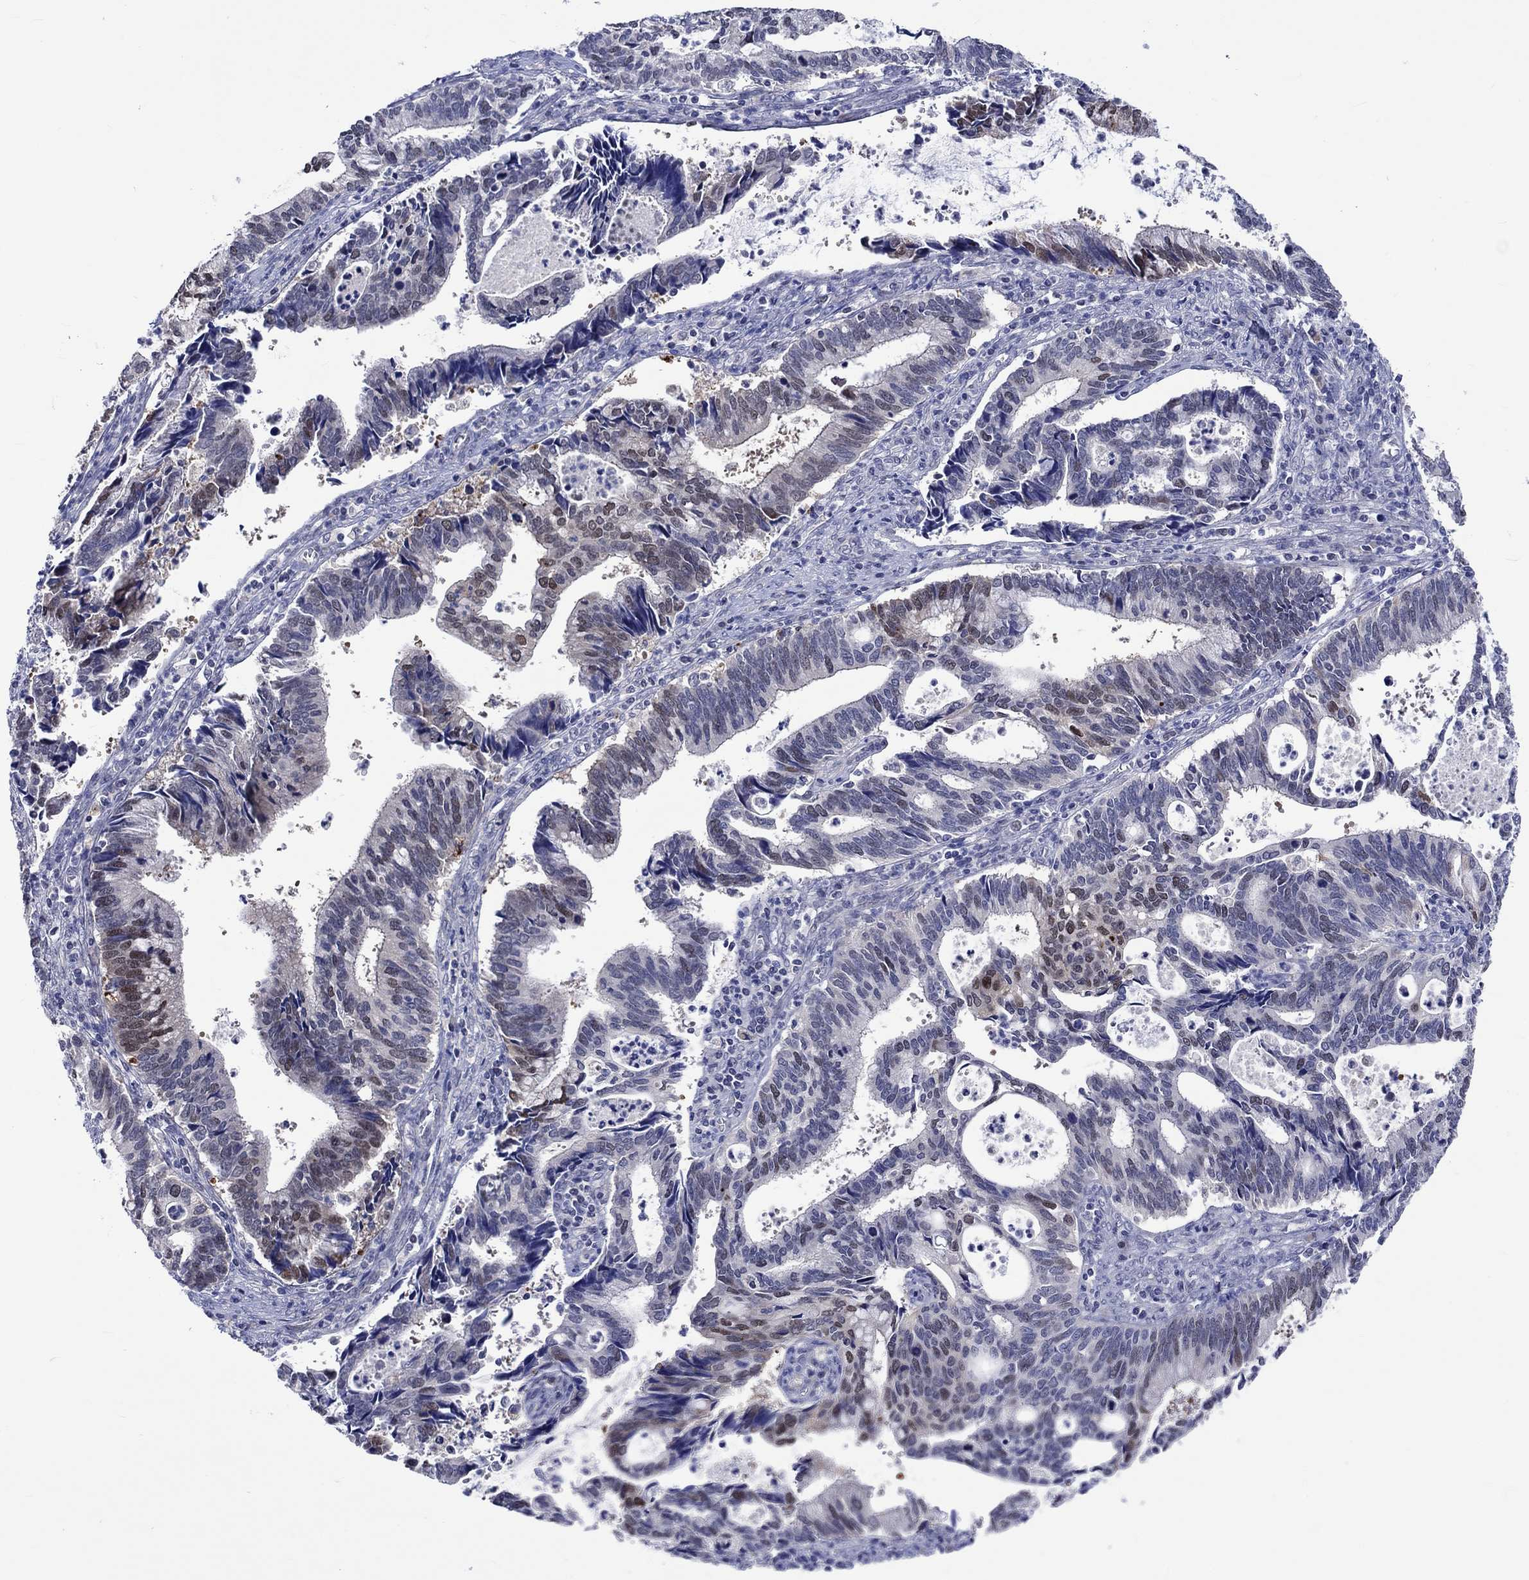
{"staining": {"intensity": "moderate", "quantity": "<25%", "location": "nuclear"}, "tissue": "cervical cancer", "cell_type": "Tumor cells", "image_type": "cancer", "snomed": [{"axis": "morphology", "description": "Adenocarcinoma, NOS"}, {"axis": "topography", "description": "Cervix"}], "caption": "High-power microscopy captured an immunohistochemistry micrograph of cervical cancer (adenocarcinoma), revealing moderate nuclear expression in about <25% of tumor cells.", "gene": "E2F8", "patient": {"sex": "female", "age": 42}}